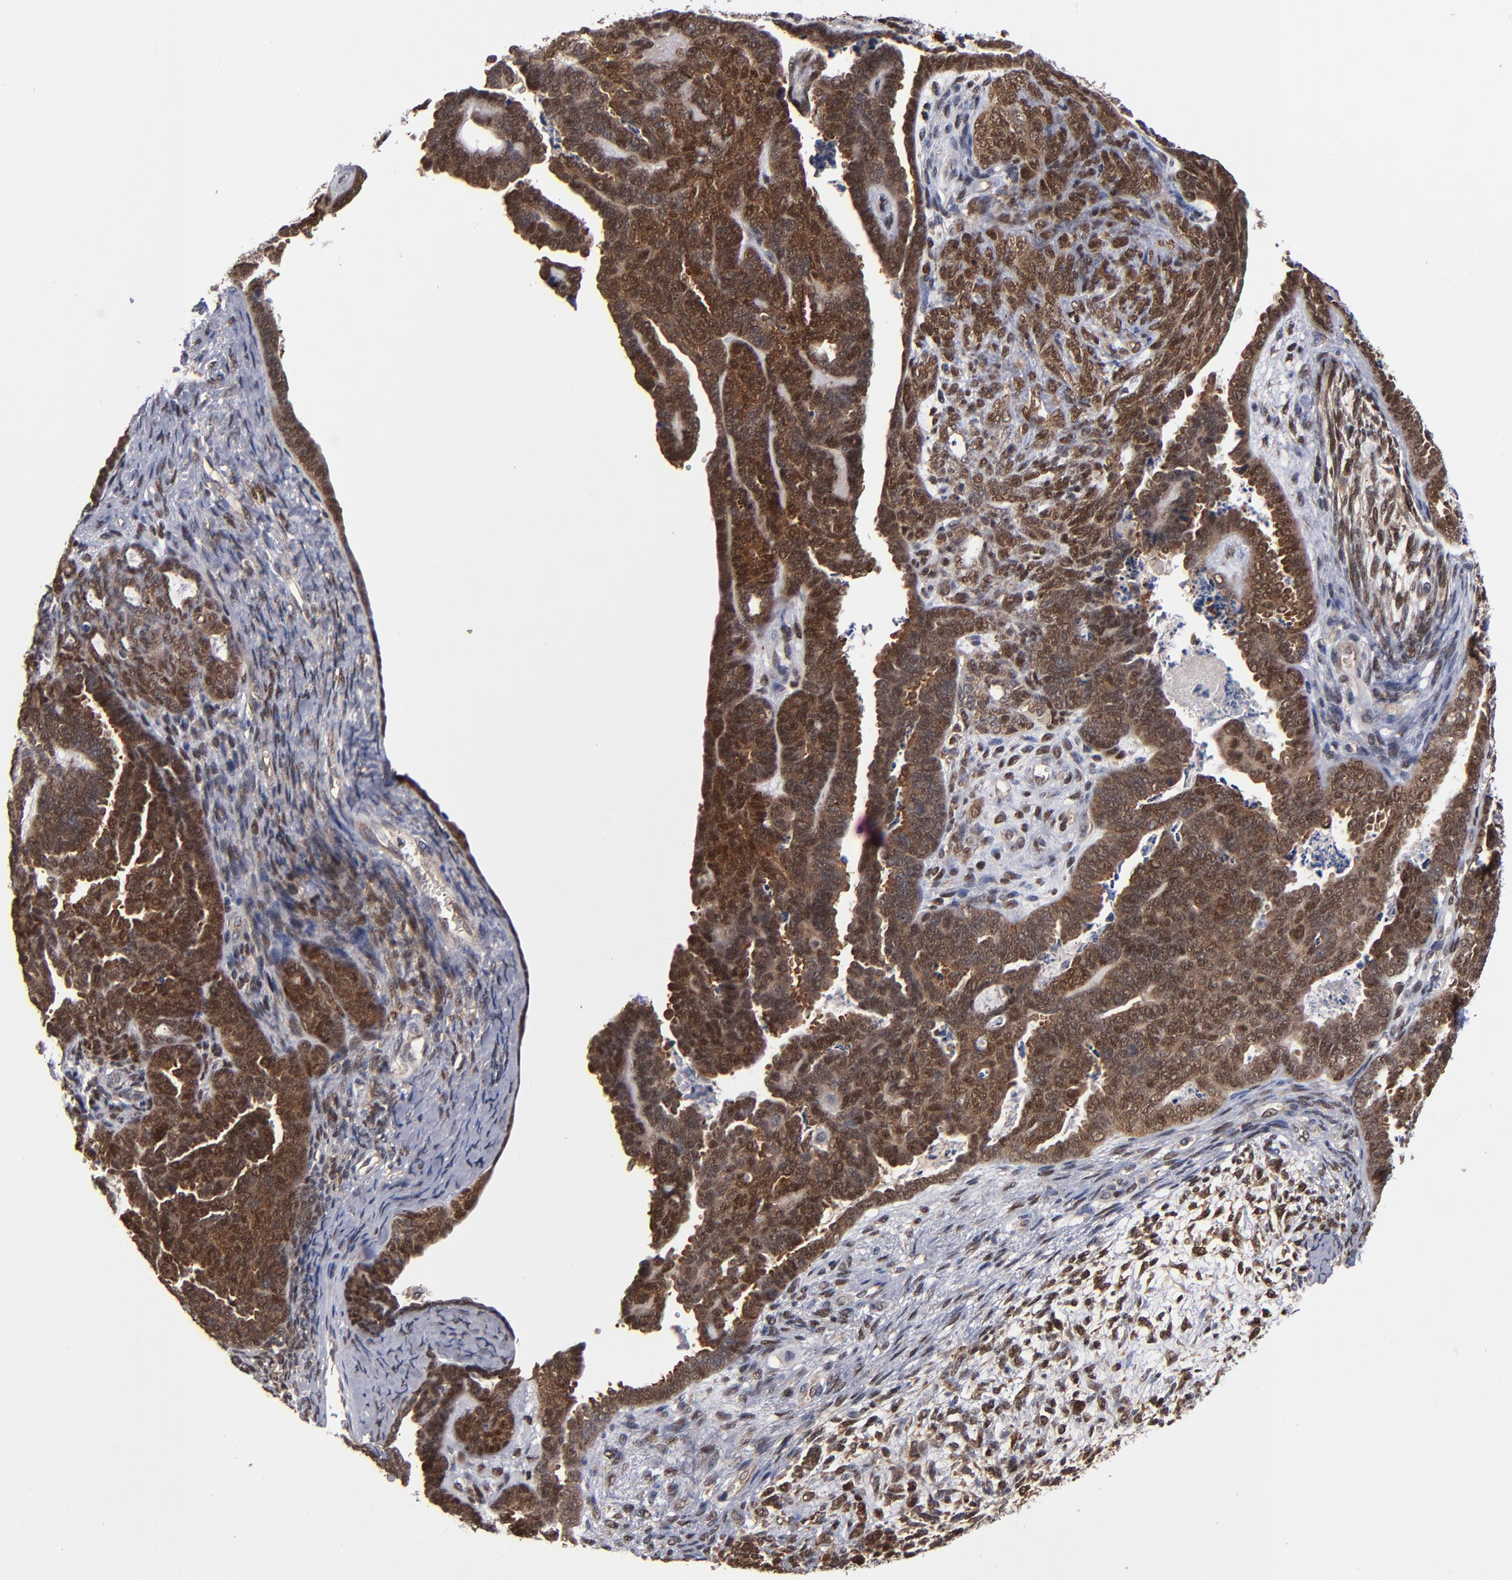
{"staining": {"intensity": "strong", "quantity": ">75%", "location": "cytoplasmic/membranous"}, "tissue": "endometrial cancer", "cell_type": "Tumor cells", "image_type": "cancer", "snomed": [{"axis": "morphology", "description": "Neoplasm, malignant, NOS"}, {"axis": "topography", "description": "Endometrium"}], "caption": "High-magnification brightfield microscopy of endometrial neoplasm (malignant) stained with DAB (brown) and counterstained with hematoxylin (blue). tumor cells exhibit strong cytoplasmic/membranous positivity is seen in about>75% of cells.", "gene": "ALG13", "patient": {"sex": "female", "age": 74}}